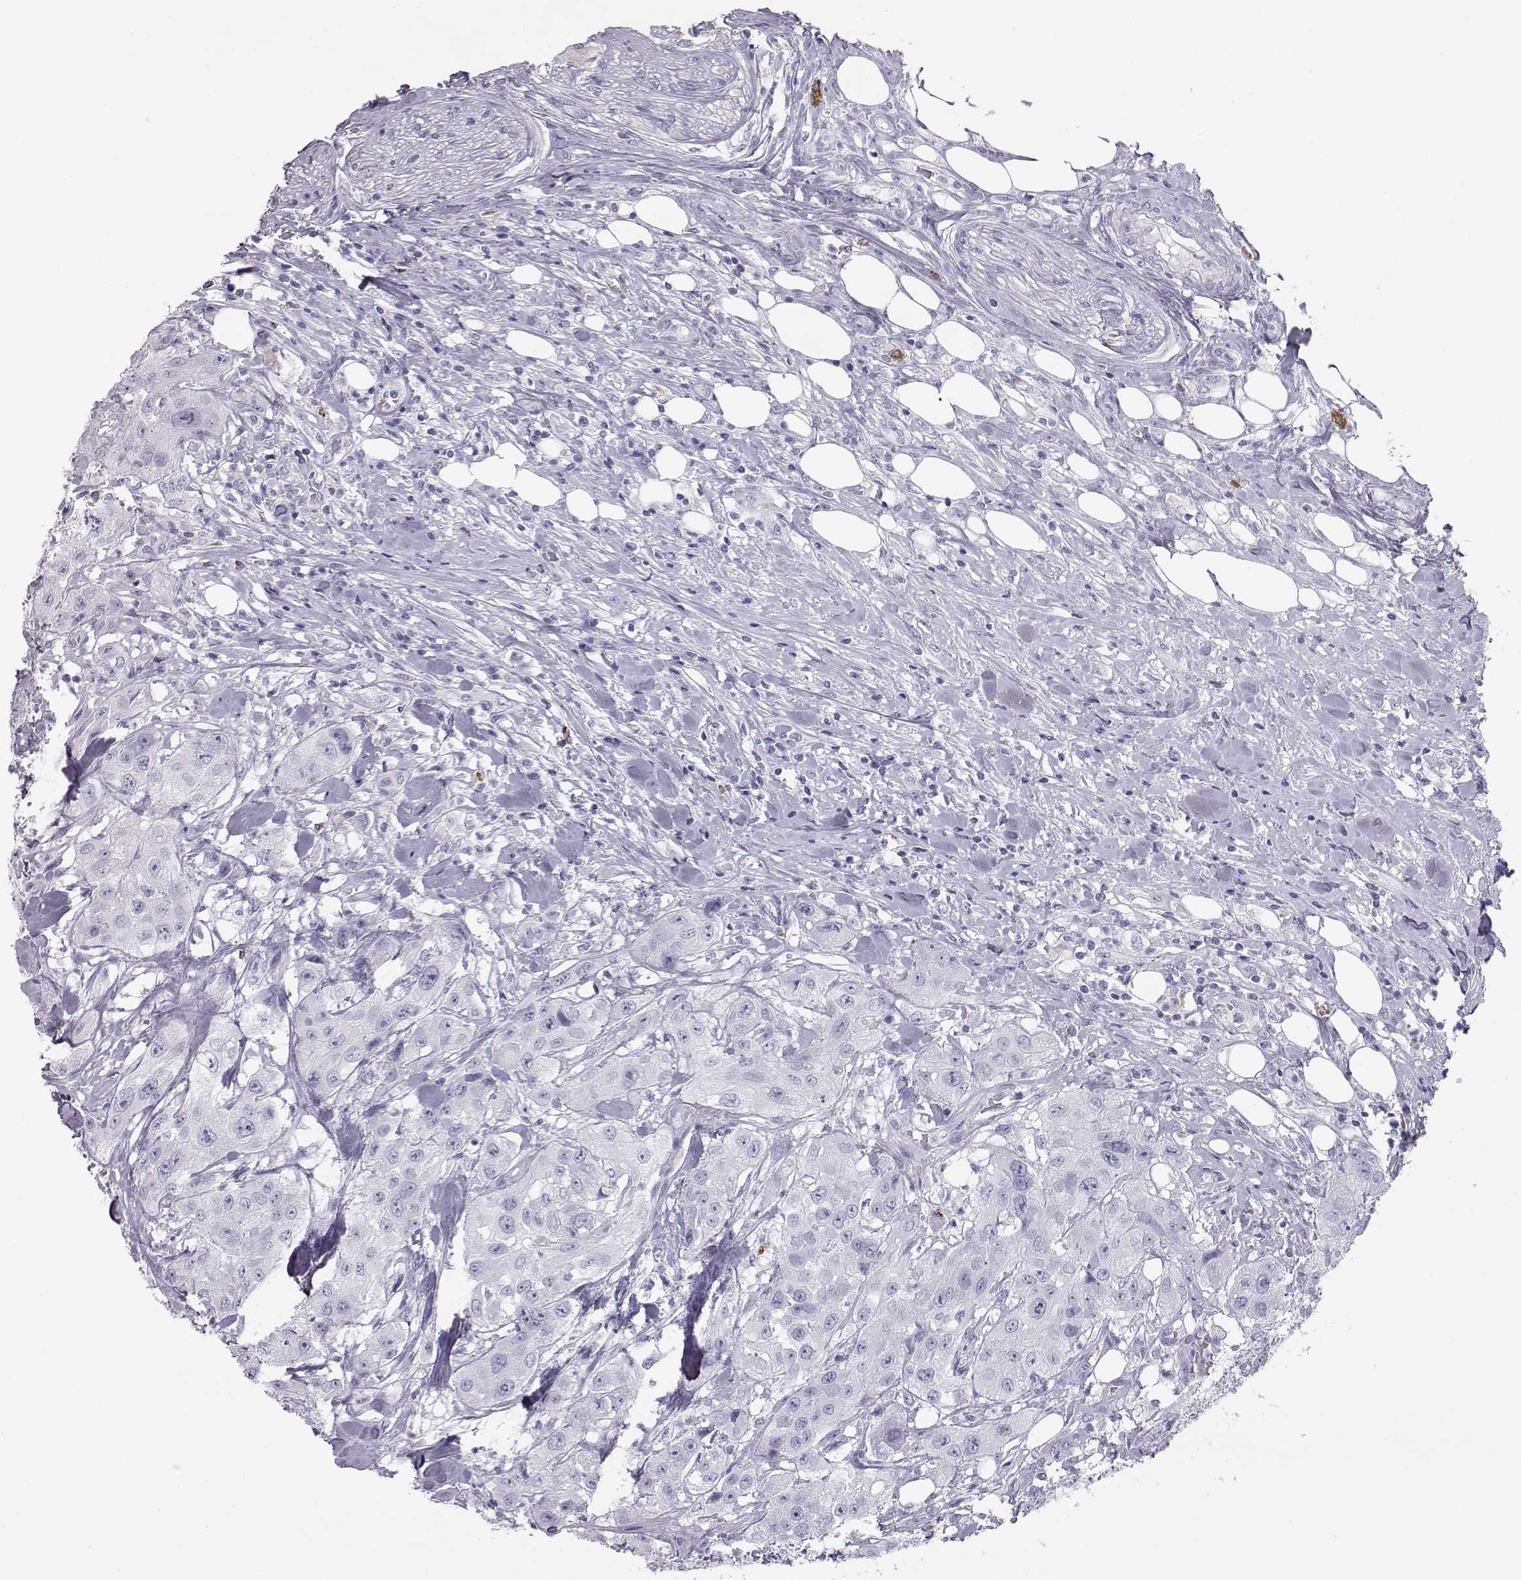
{"staining": {"intensity": "negative", "quantity": "none", "location": "none"}, "tissue": "urothelial cancer", "cell_type": "Tumor cells", "image_type": "cancer", "snomed": [{"axis": "morphology", "description": "Urothelial carcinoma, High grade"}, {"axis": "topography", "description": "Urinary bladder"}], "caption": "The photomicrograph reveals no staining of tumor cells in urothelial cancer.", "gene": "ITLN2", "patient": {"sex": "male", "age": 79}}